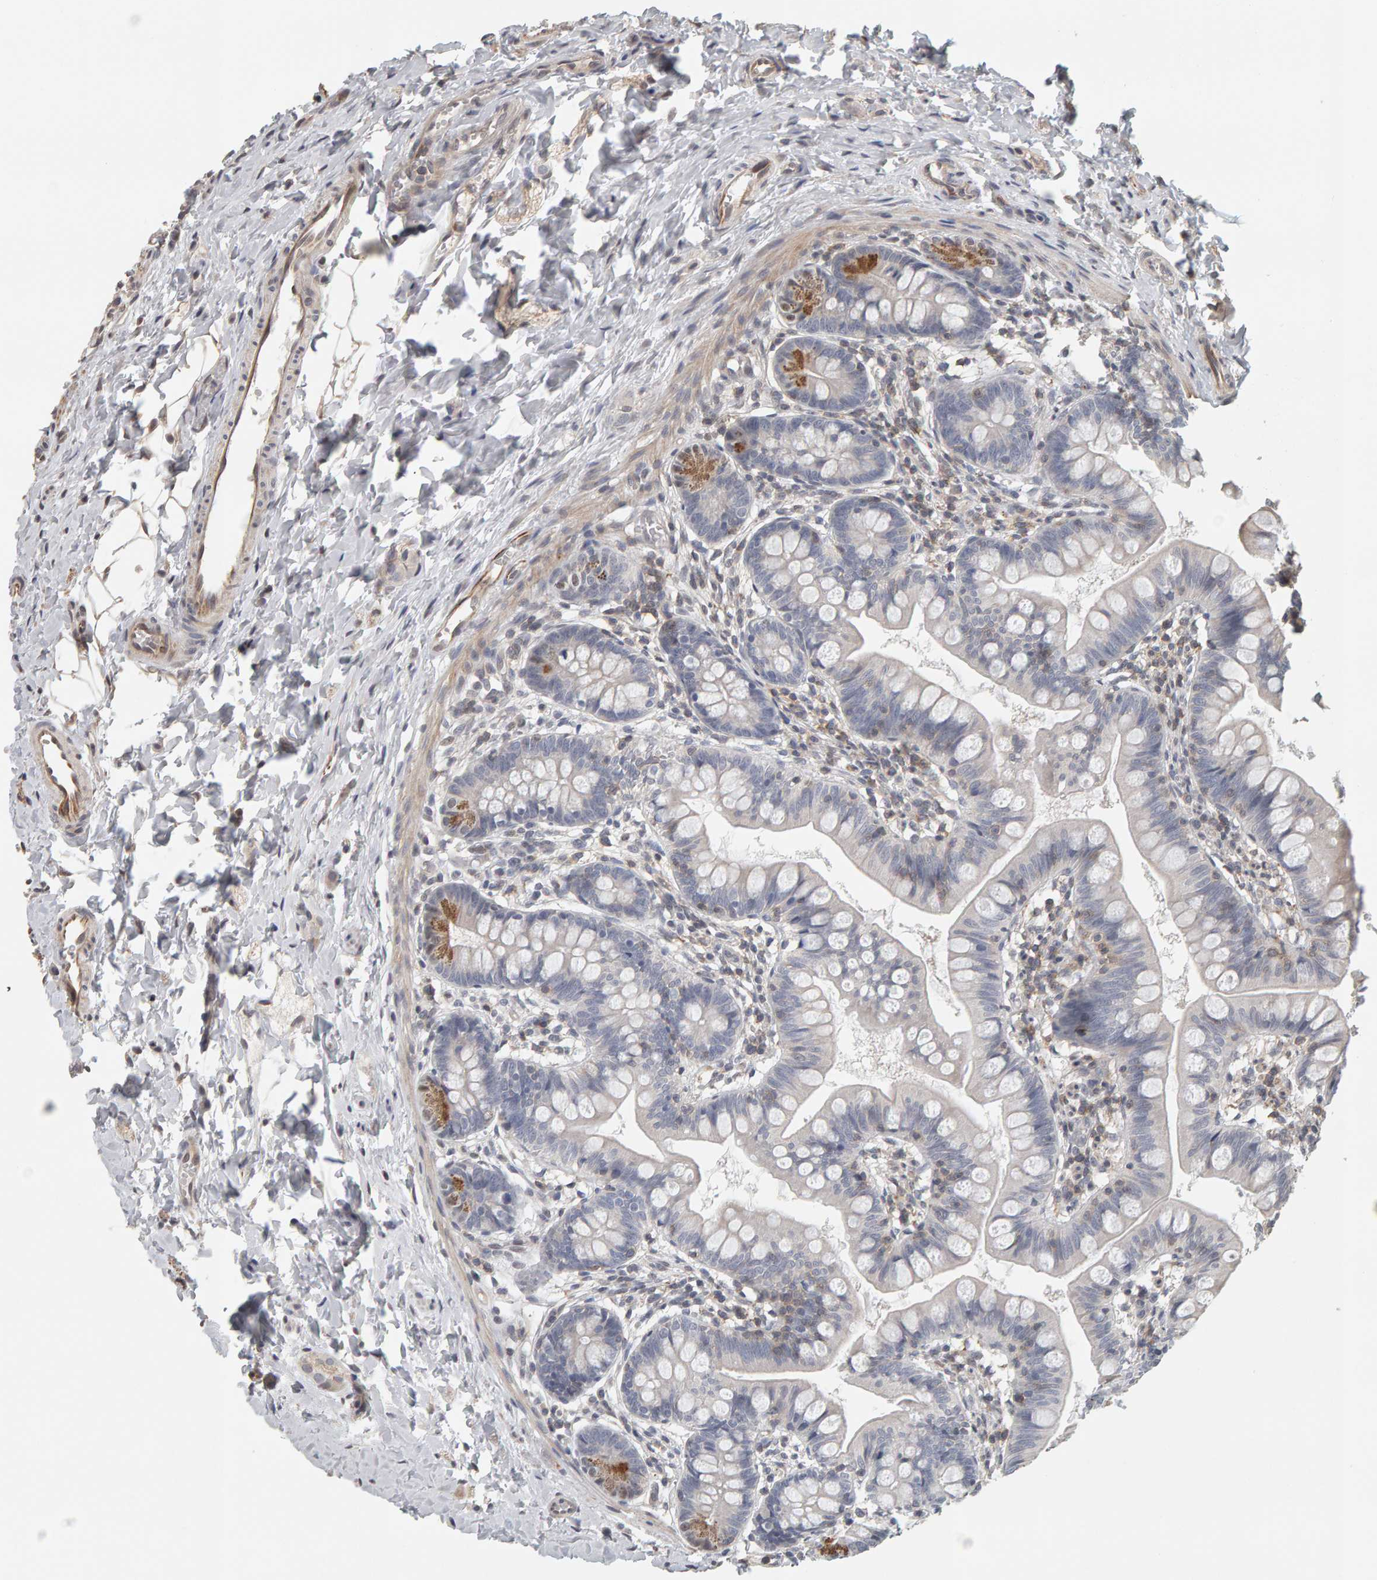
{"staining": {"intensity": "moderate", "quantity": "<25%", "location": "cytoplasmic/membranous"}, "tissue": "small intestine", "cell_type": "Glandular cells", "image_type": "normal", "snomed": [{"axis": "morphology", "description": "Normal tissue, NOS"}, {"axis": "topography", "description": "Small intestine"}], "caption": "Immunohistochemistry (IHC) staining of normal small intestine, which demonstrates low levels of moderate cytoplasmic/membranous positivity in about <25% of glandular cells indicating moderate cytoplasmic/membranous protein expression. The staining was performed using DAB (brown) for protein detection and nuclei were counterstained in hematoxylin (blue).", "gene": "TEFM", "patient": {"sex": "male", "age": 7}}